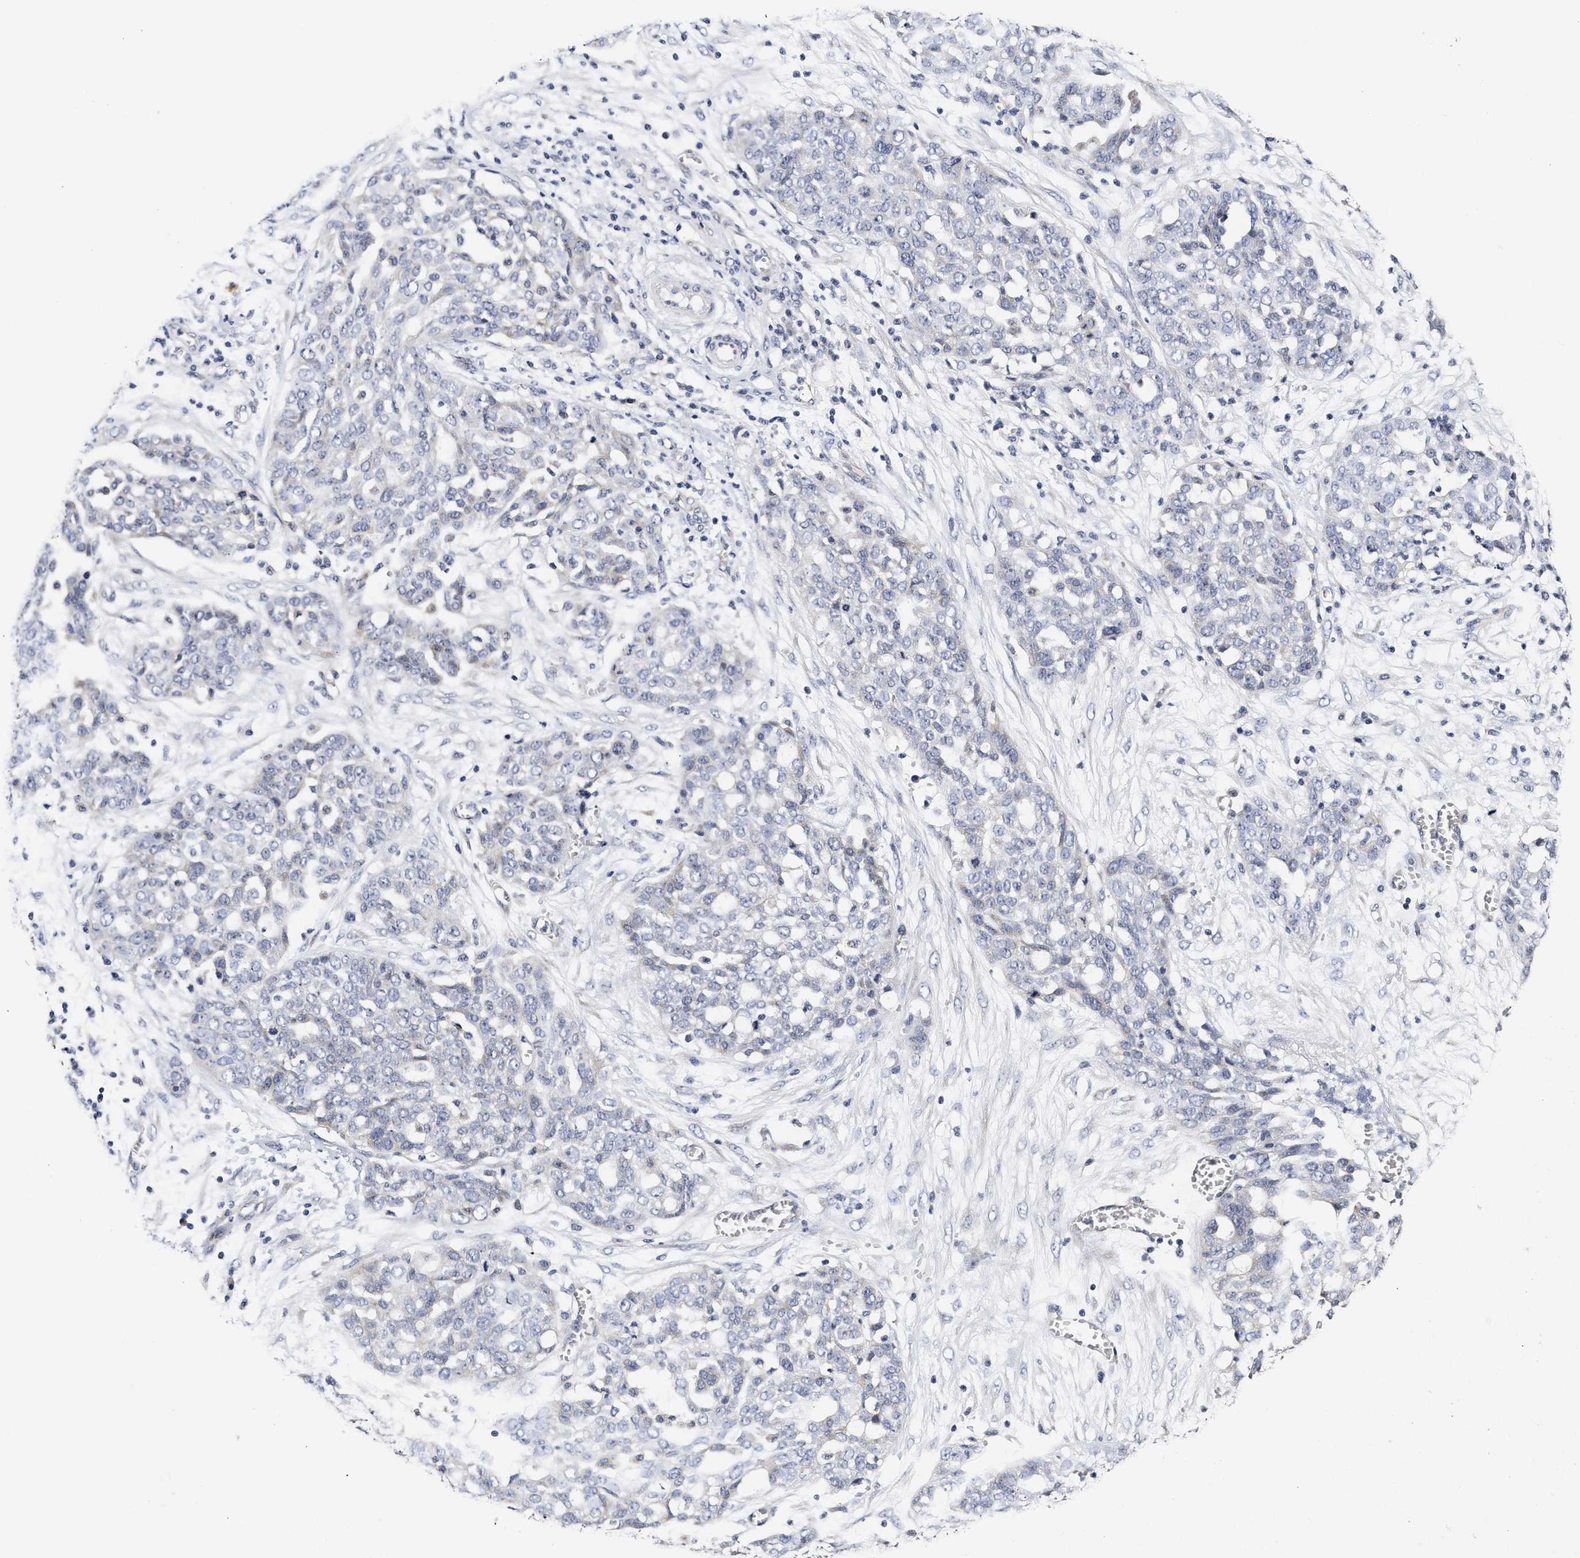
{"staining": {"intensity": "negative", "quantity": "none", "location": "none"}, "tissue": "ovarian cancer", "cell_type": "Tumor cells", "image_type": "cancer", "snomed": [{"axis": "morphology", "description": "Cystadenocarcinoma, serous, NOS"}, {"axis": "topography", "description": "Soft tissue"}, {"axis": "topography", "description": "Ovary"}], "caption": "Tumor cells show no significant protein expression in serous cystadenocarcinoma (ovarian). The staining is performed using DAB brown chromogen with nuclei counter-stained in using hematoxylin.", "gene": "RINT1", "patient": {"sex": "female", "age": 57}}